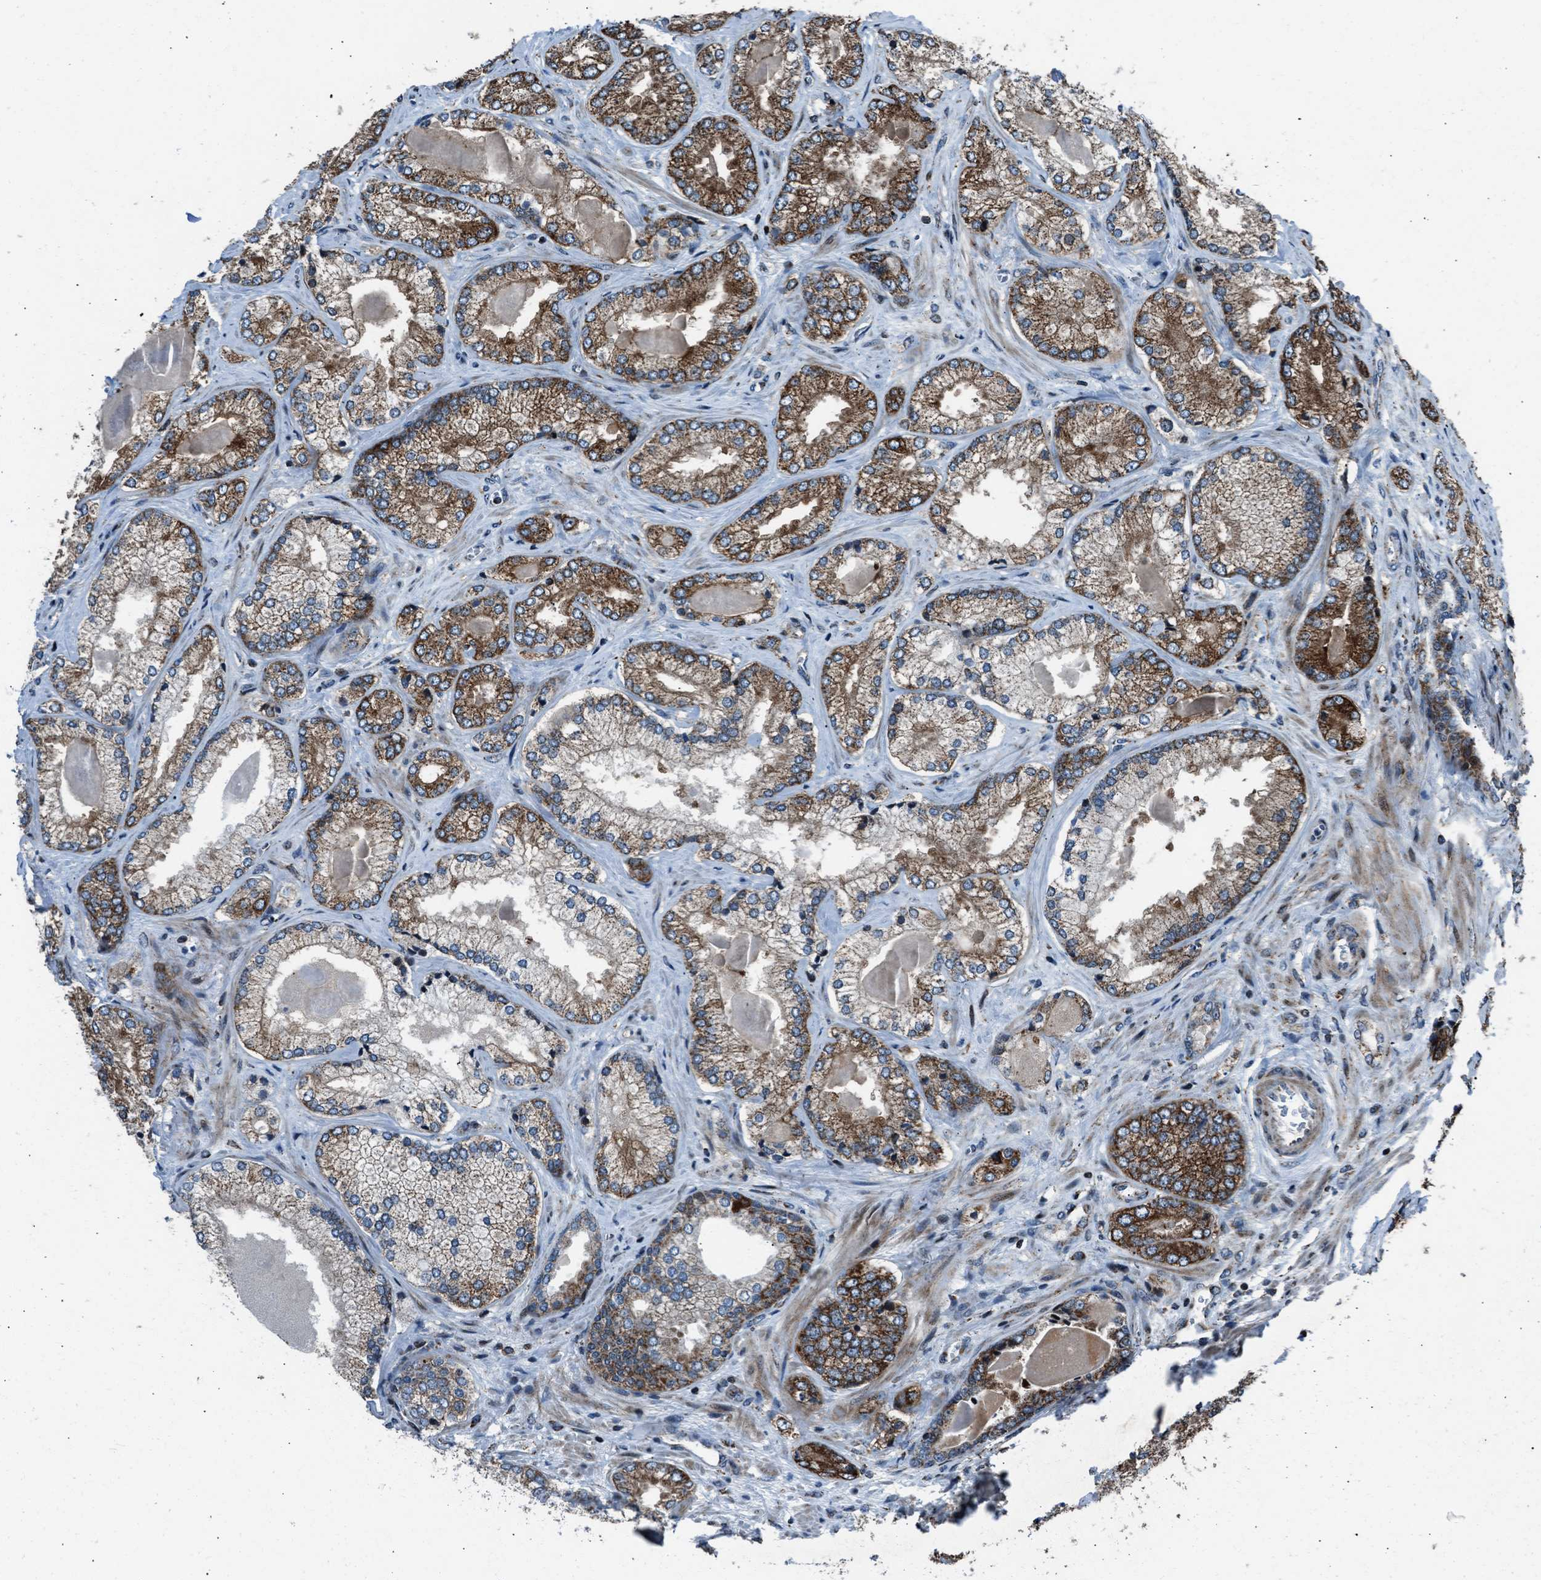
{"staining": {"intensity": "moderate", "quantity": ">75%", "location": "cytoplasmic/membranous"}, "tissue": "prostate cancer", "cell_type": "Tumor cells", "image_type": "cancer", "snomed": [{"axis": "morphology", "description": "Adenocarcinoma, Low grade"}, {"axis": "topography", "description": "Prostate"}], "caption": "This image demonstrates adenocarcinoma (low-grade) (prostate) stained with immunohistochemistry to label a protein in brown. The cytoplasmic/membranous of tumor cells show moderate positivity for the protein. Nuclei are counter-stained blue.", "gene": "MORC3", "patient": {"sex": "male", "age": 65}}